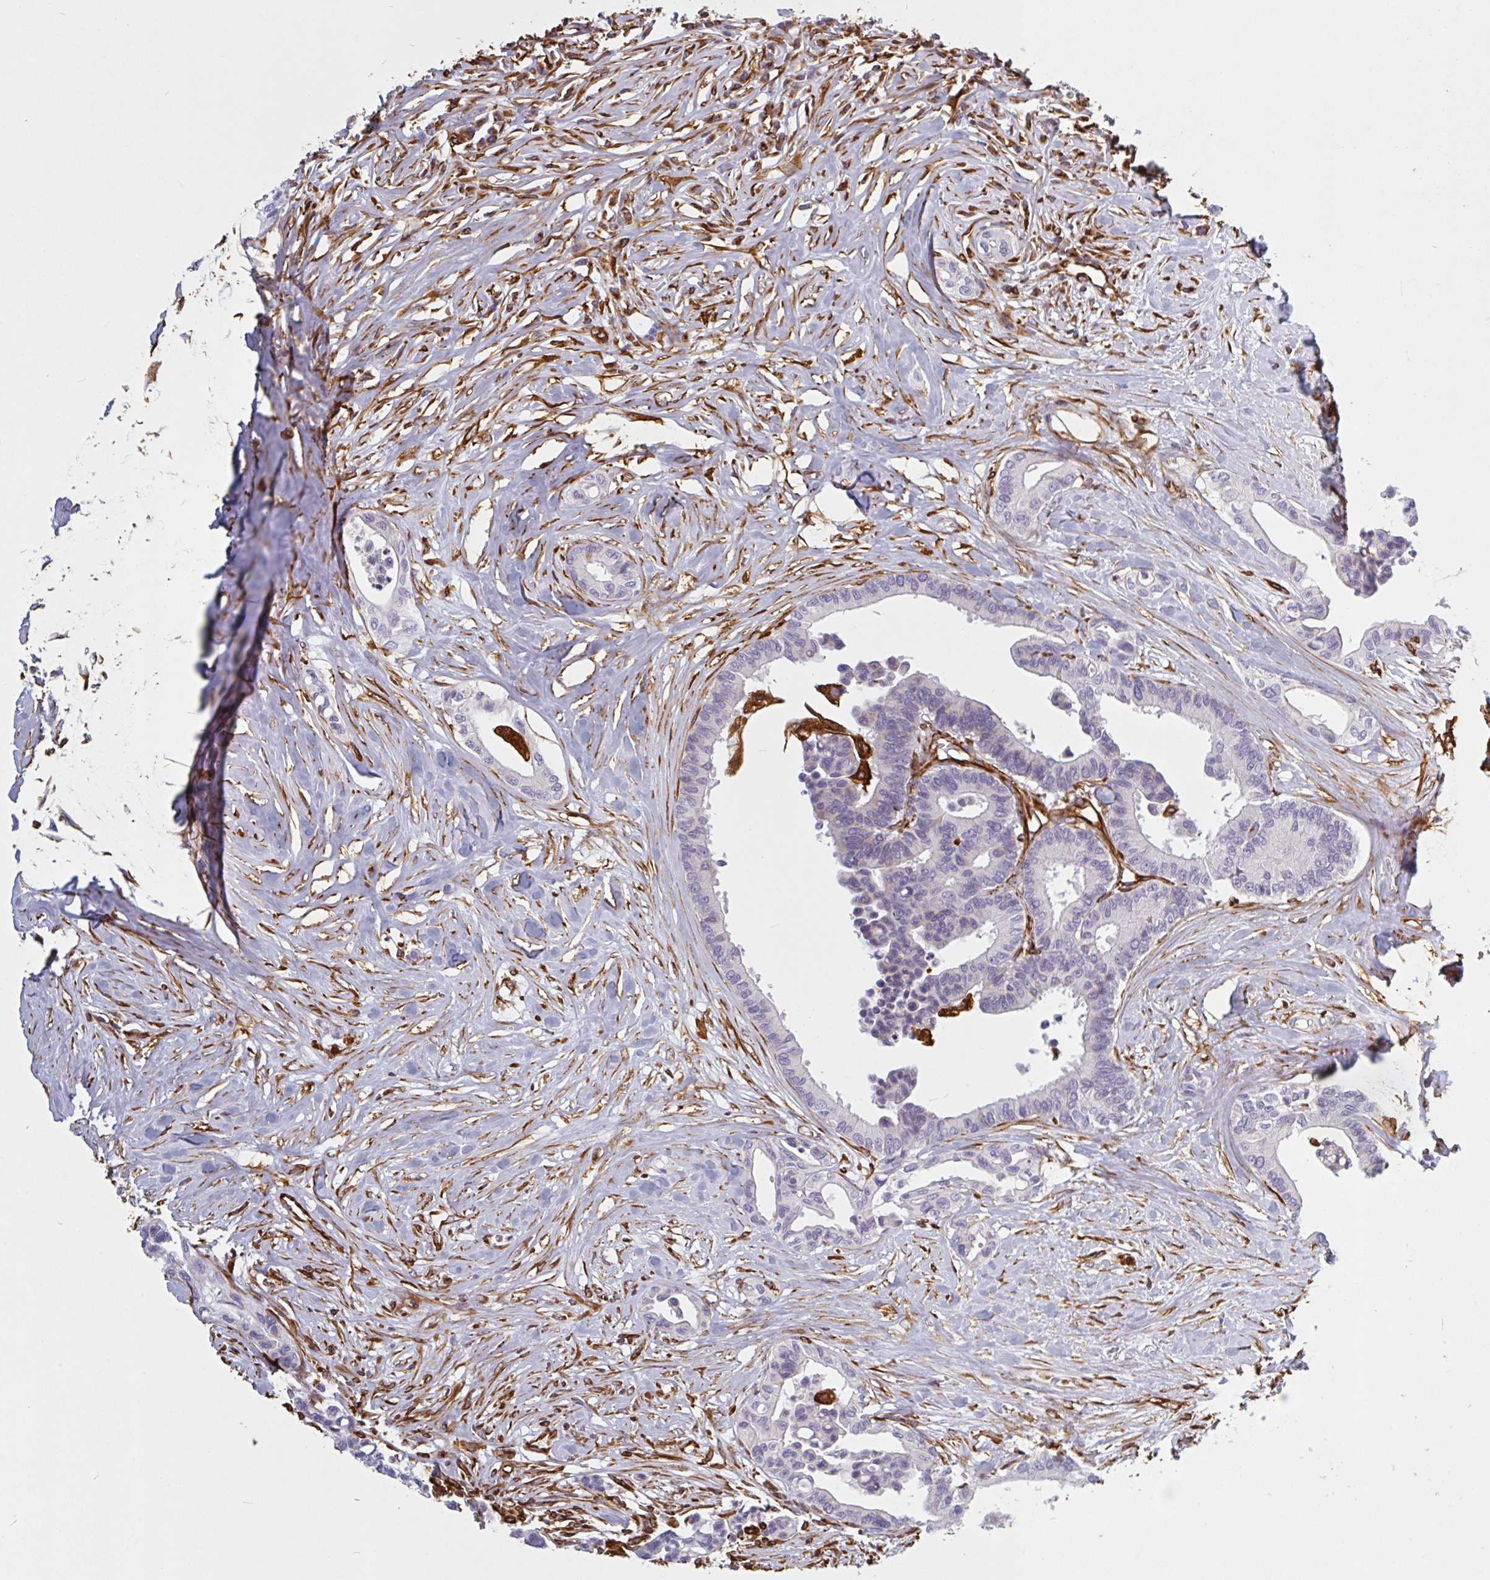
{"staining": {"intensity": "negative", "quantity": "none", "location": "none"}, "tissue": "colorectal cancer", "cell_type": "Tumor cells", "image_type": "cancer", "snomed": [{"axis": "morphology", "description": "Normal tissue, NOS"}, {"axis": "morphology", "description": "Adenocarcinoma, NOS"}, {"axis": "topography", "description": "Colon"}], "caption": "Protein analysis of colorectal adenocarcinoma displays no significant expression in tumor cells. (Stains: DAB immunohistochemistry (IHC) with hematoxylin counter stain, Microscopy: brightfield microscopy at high magnification).", "gene": "PPFIA1", "patient": {"sex": "male", "age": 82}}